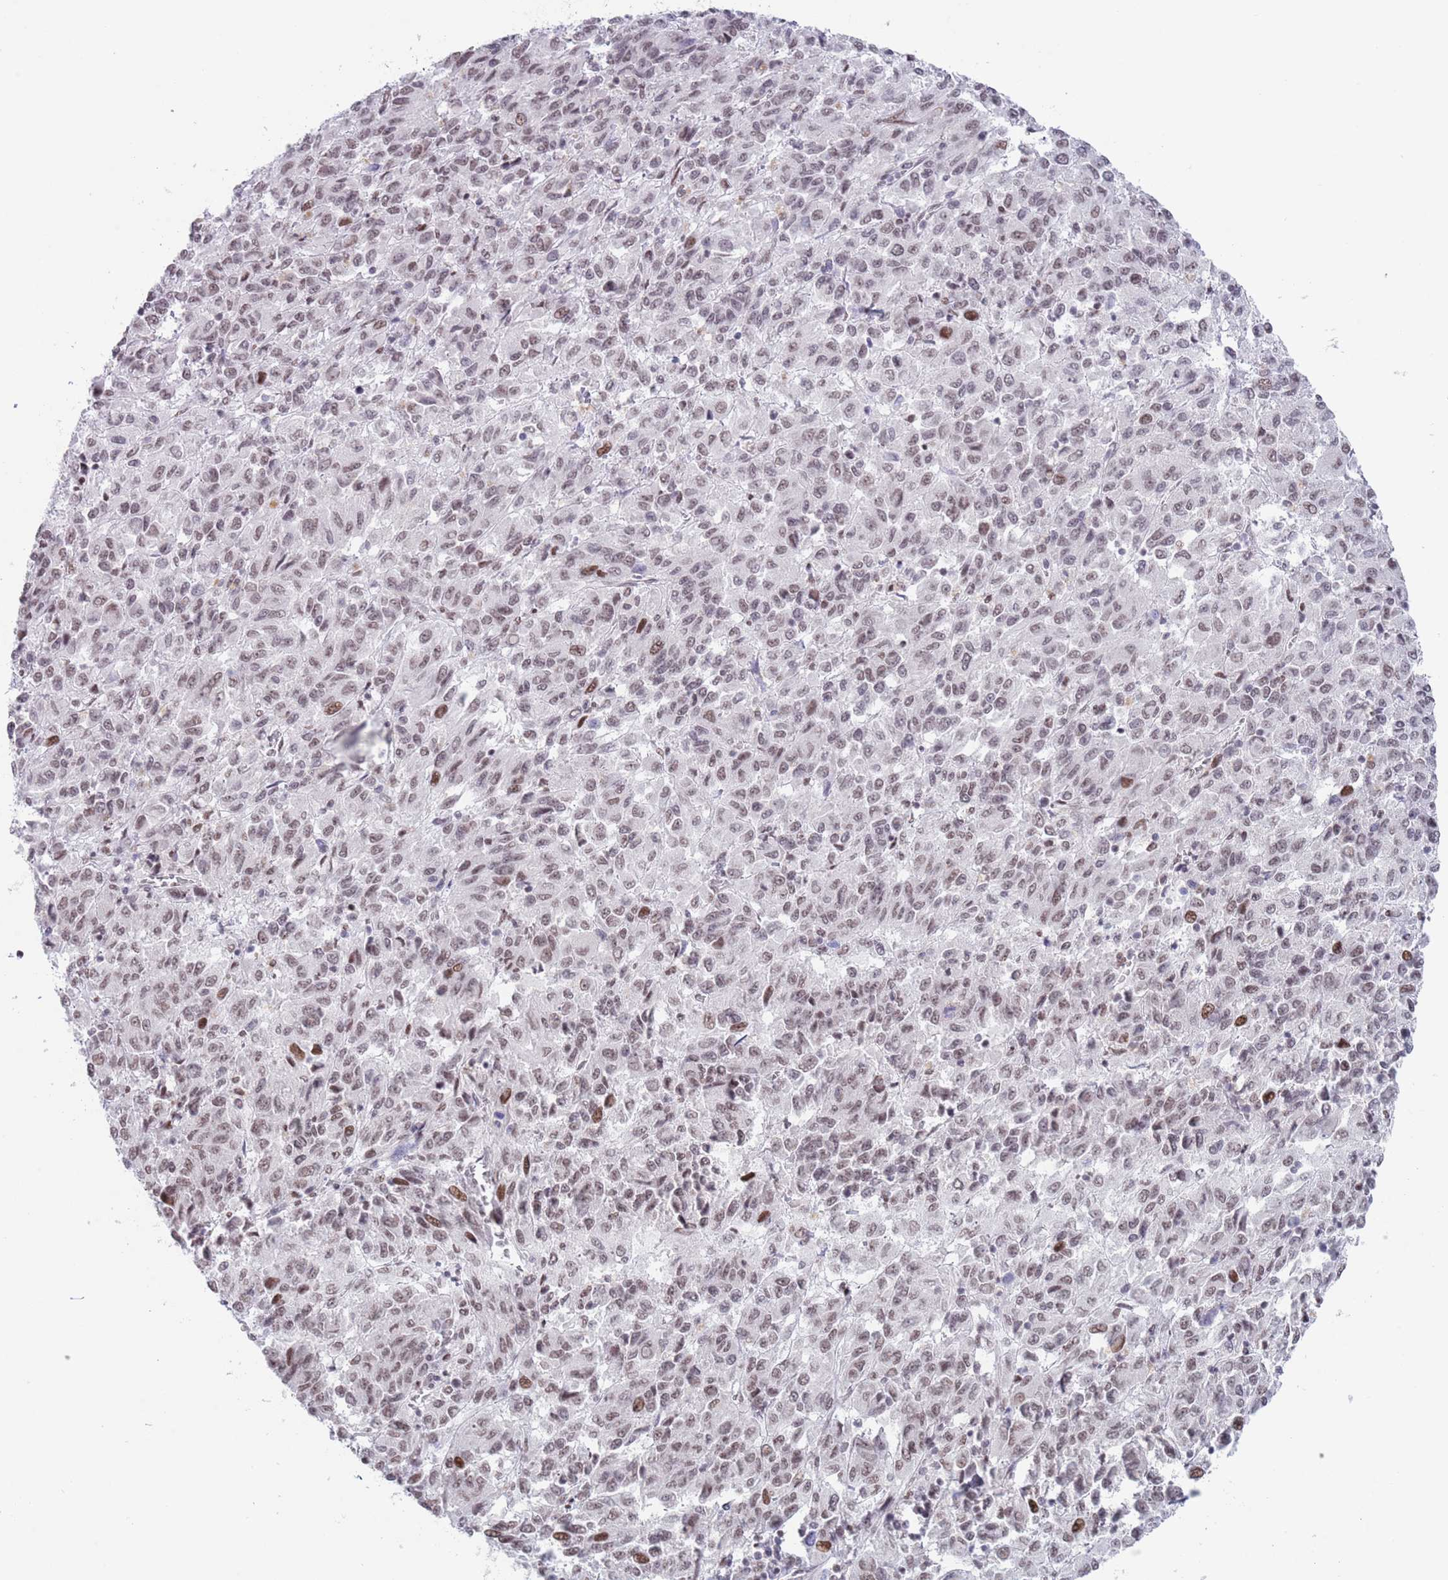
{"staining": {"intensity": "moderate", "quantity": ">75%", "location": "nuclear"}, "tissue": "melanoma", "cell_type": "Tumor cells", "image_type": "cancer", "snomed": [{"axis": "morphology", "description": "Malignant melanoma, Metastatic site"}, {"axis": "topography", "description": "Lung"}], "caption": "A brown stain labels moderate nuclear positivity of a protein in human malignant melanoma (metastatic site) tumor cells.", "gene": "ZNF382", "patient": {"sex": "male", "age": 64}}